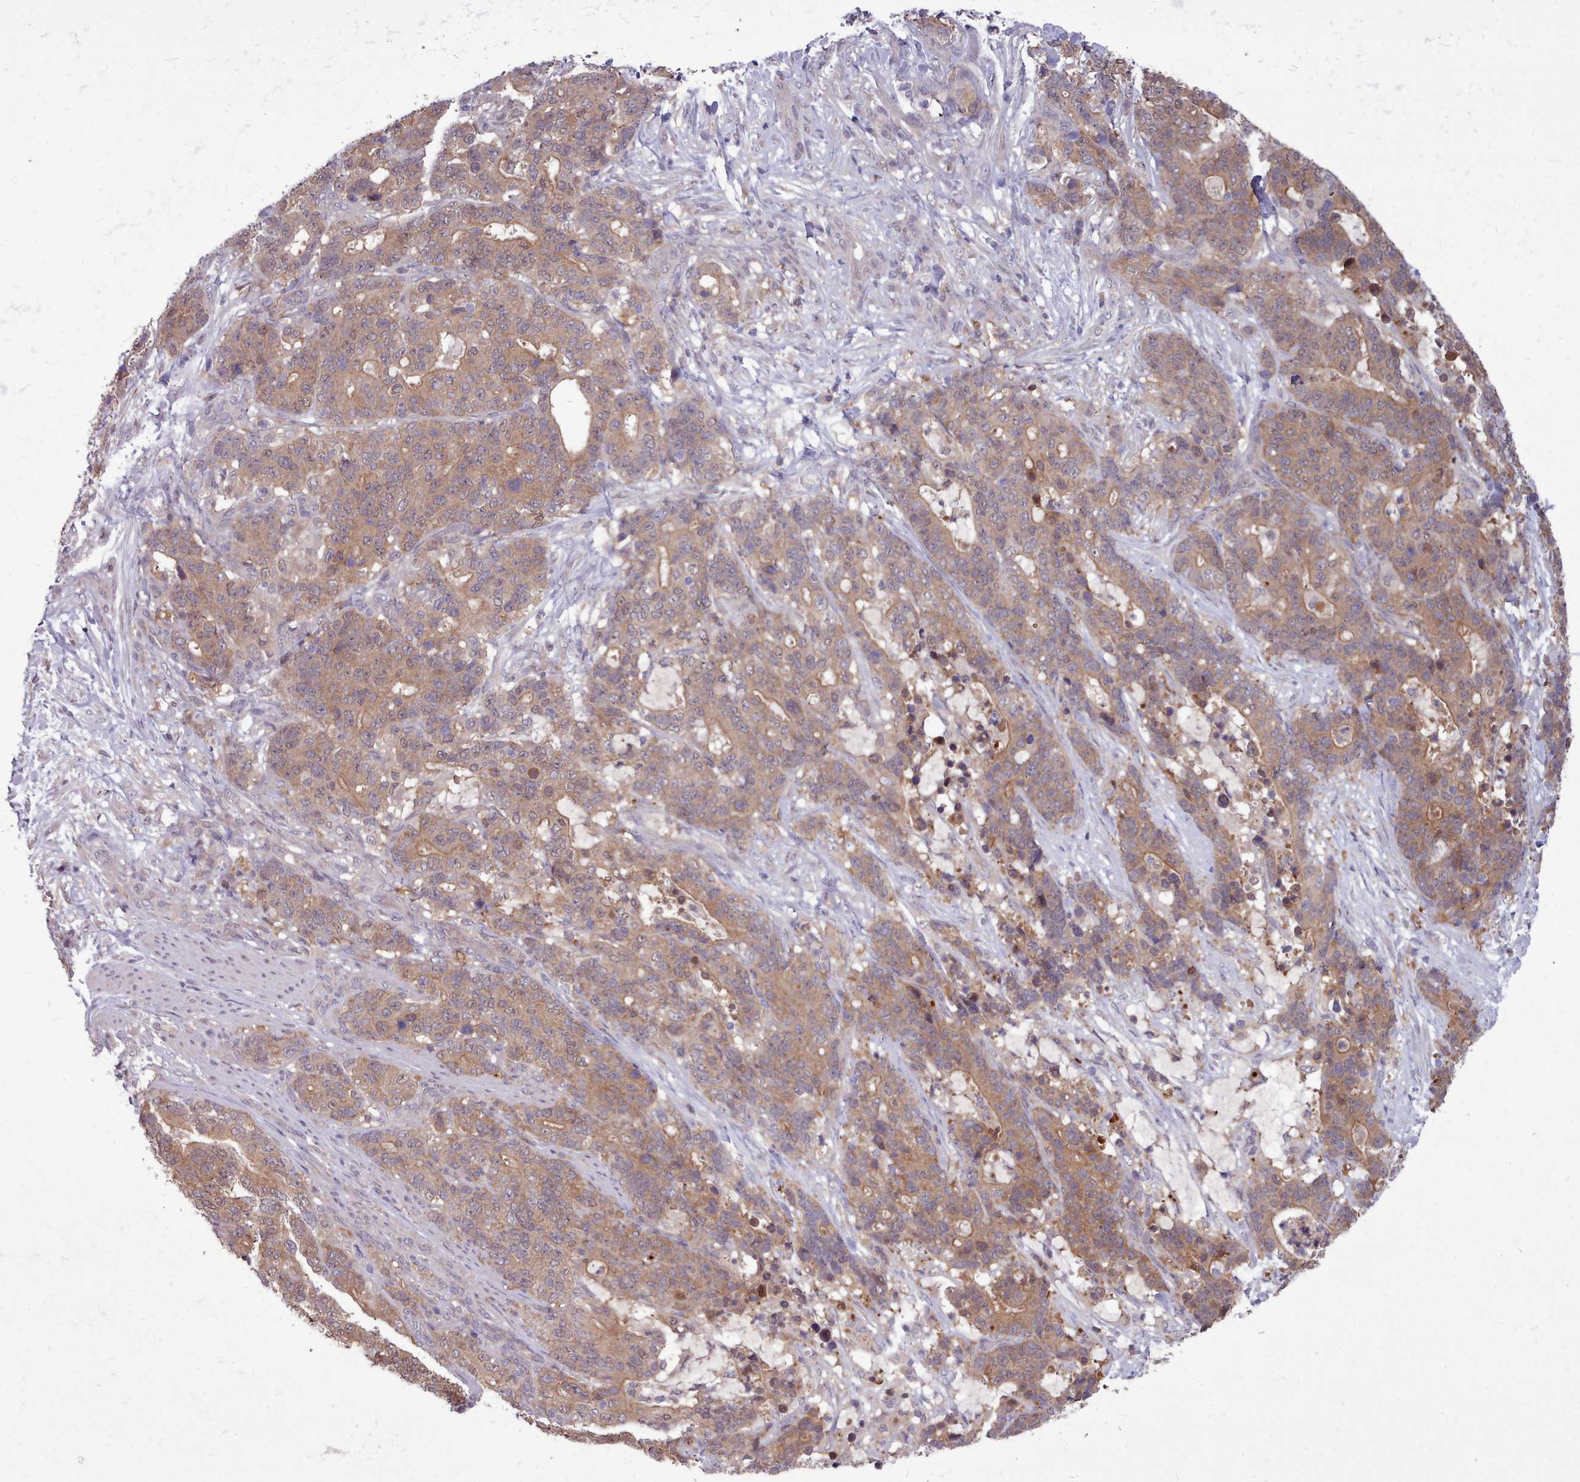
{"staining": {"intensity": "weak", "quantity": ">75%", "location": "cytoplasmic/membranous"}, "tissue": "stomach cancer", "cell_type": "Tumor cells", "image_type": "cancer", "snomed": [{"axis": "morphology", "description": "Normal tissue, NOS"}, {"axis": "morphology", "description": "Adenocarcinoma, NOS"}, {"axis": "topography", "description": "Stomach"}], "caption": "Immunohistochemistry staining of stomach adenocarcinoma, which reveals low levels of weak cytoplasmic/membranous staining in approximately >75% of tumor cells indicating weak cytoplasmic/membranous protein expression. The staining was performed using DAB (brown) for protein detection and nuclei were counterstained in hematoxylin (blue).", "gene": "AHCY", "patient": {"sex": "female", "age": 64}}